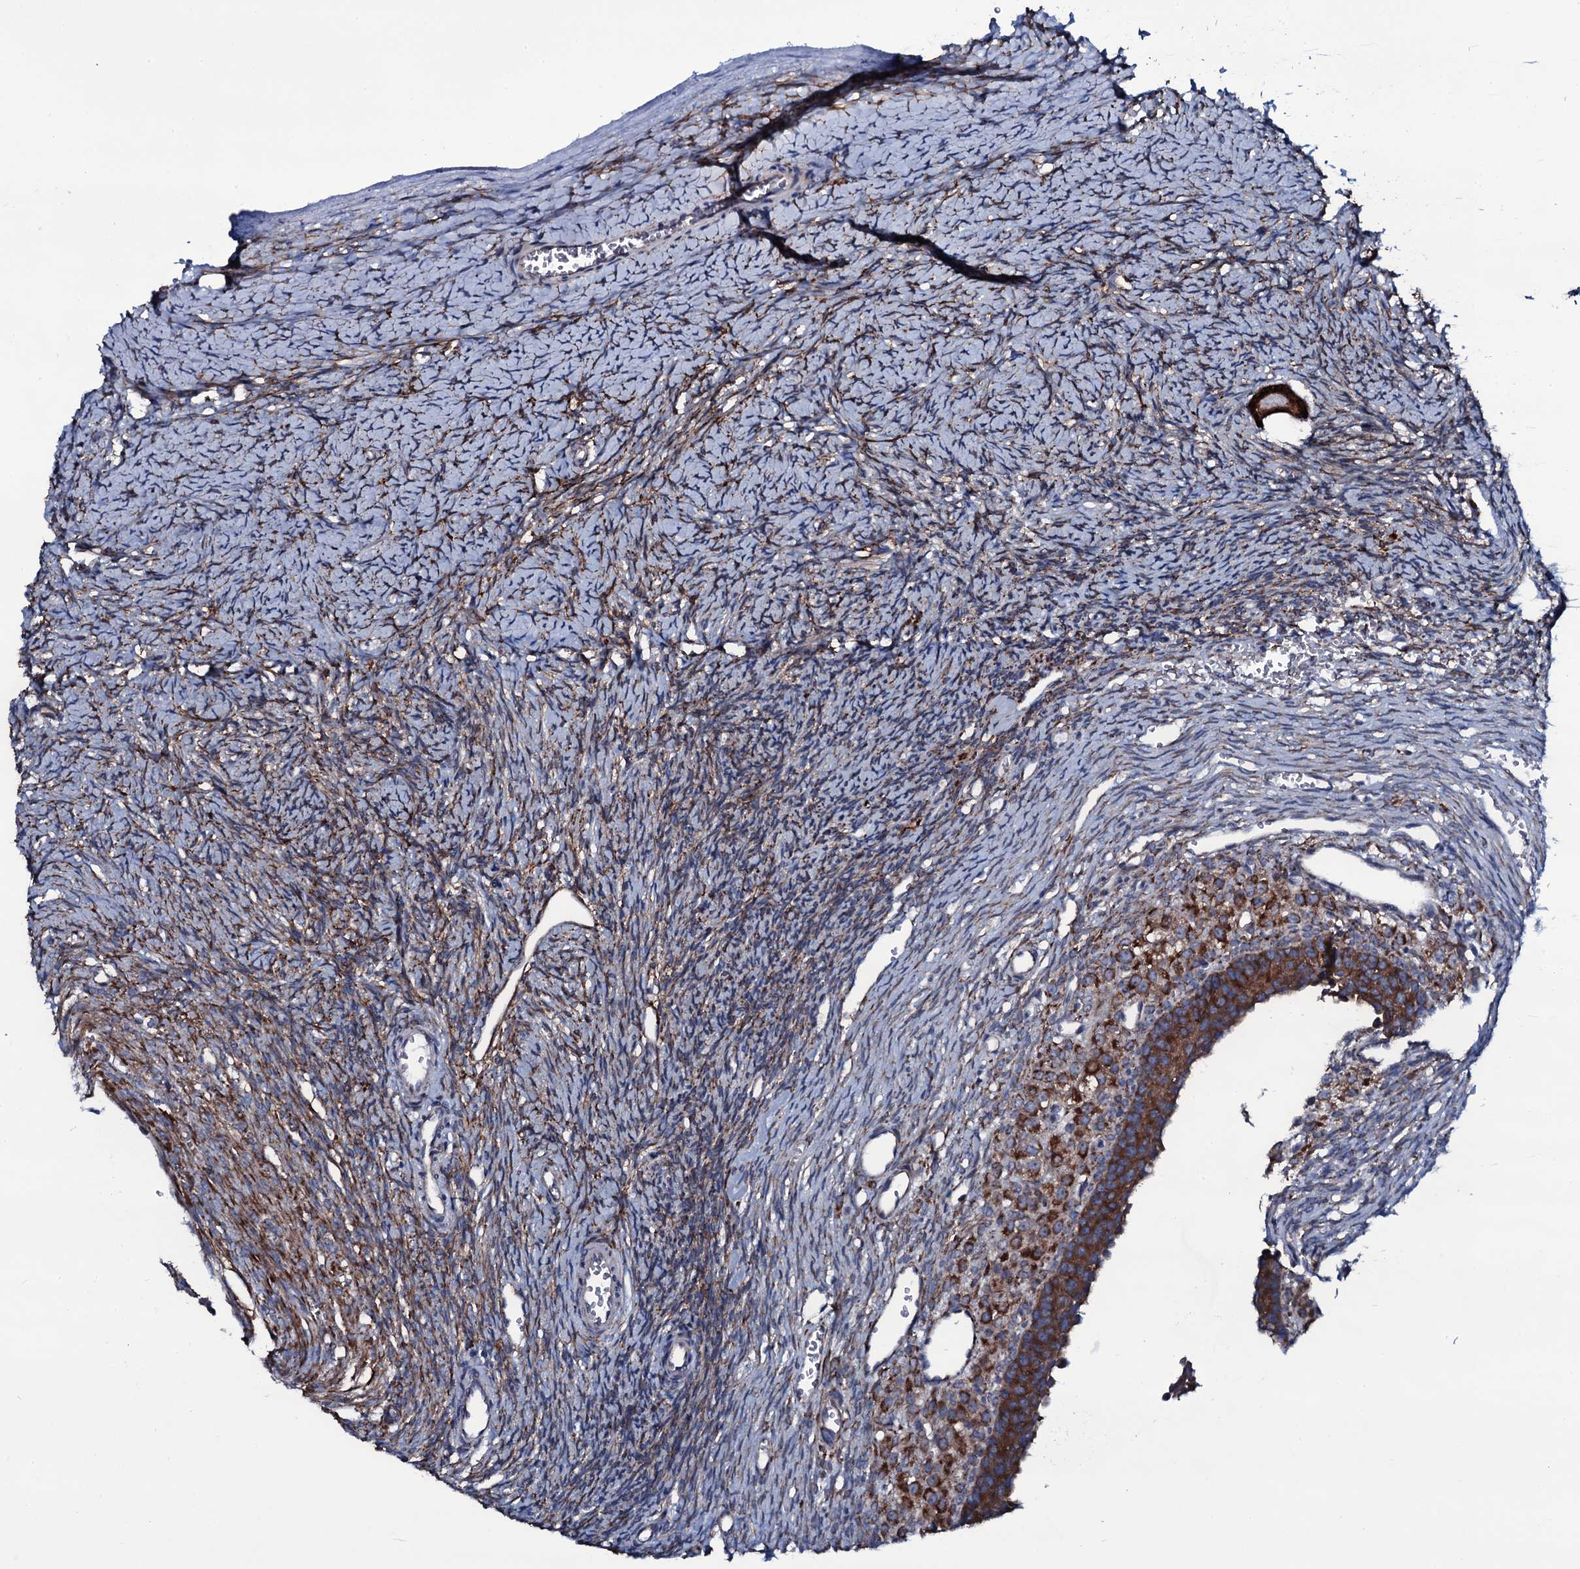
{"staining": {"intensity": "strong", "quantity": ">75%", "location": "cytoplasmic/membranous"}, "tissue": "ovary", "cell_type": "Follicle cells", "image_type": "normal", "snomed": [{"axis": "morphology", "description": "Normal tissue, NOS"}, {"axis": "topography", "description": "Ovary"}], "caption": "Strong cytoplasmic/membranous expression is present in approximately >75% of follicle cells in benign ovary. (DAB (3,3'-diaminobenzidine) IHC with brightfield microscopy, high magnification).", "gene": "WIPF3", "patient": {"sex": "female", "age": 39}}